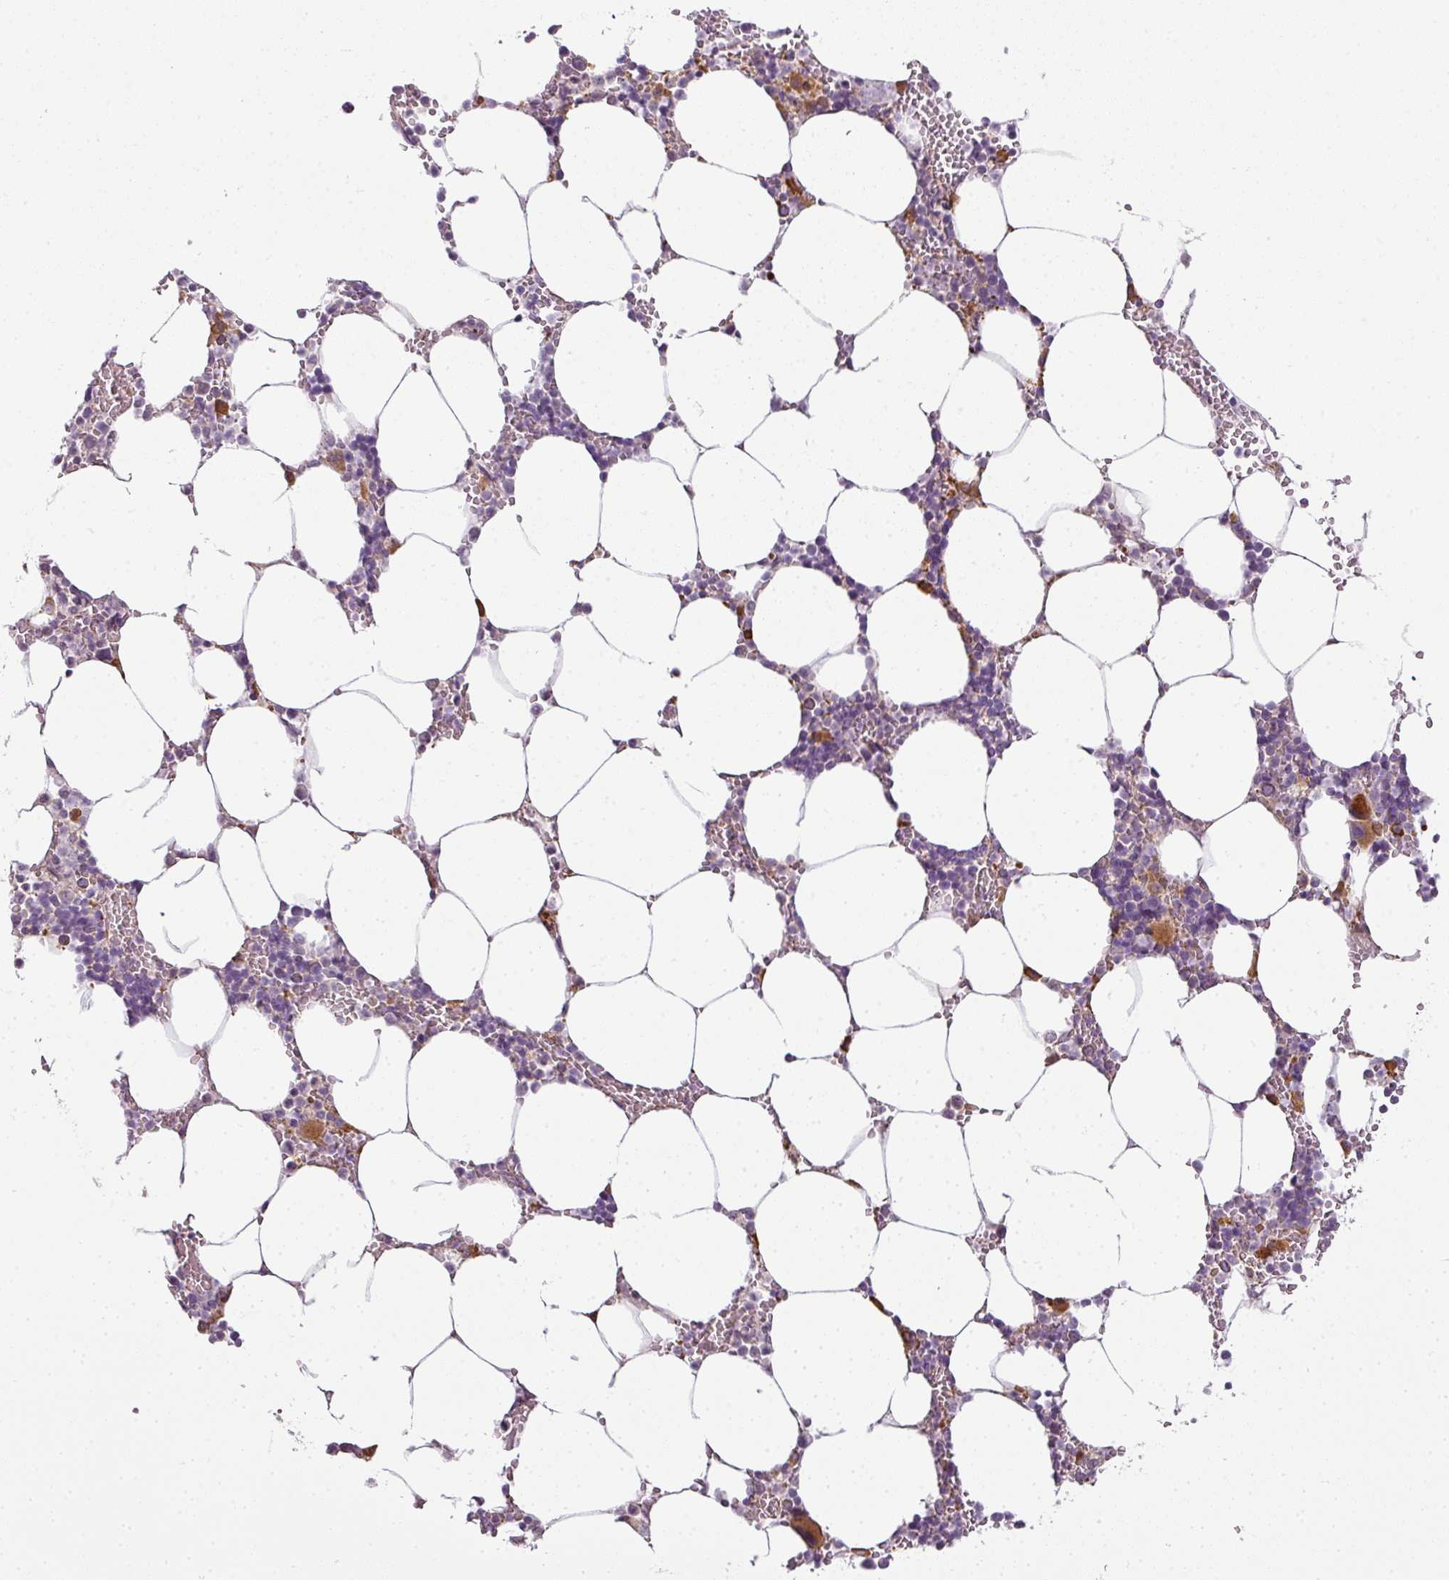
{"staining": {"intensity": "moderate", "quantity": "25%-75%", "location": "cytoplasmic/membranous"}, "tissue": "bone marrow", "cell_type": "Hematopoietic cells", "image_type": "normal", "snomed": [{"axis": "morphology", "description": "Normal tissue, NOS"}, {"axis": "topography", "description": "Bone marrow"}], "caption": "This photomicrograph exhibits benign bone marrow stained with immunohistochemistry to label a protein in brown. The cytoplasmic/membranous of hematopoietic cells show moderate positivity for the protein. Nuclei are counter-stained blue.", "gene": "LY75", "patient": {"sex": "male", "age": 70}}